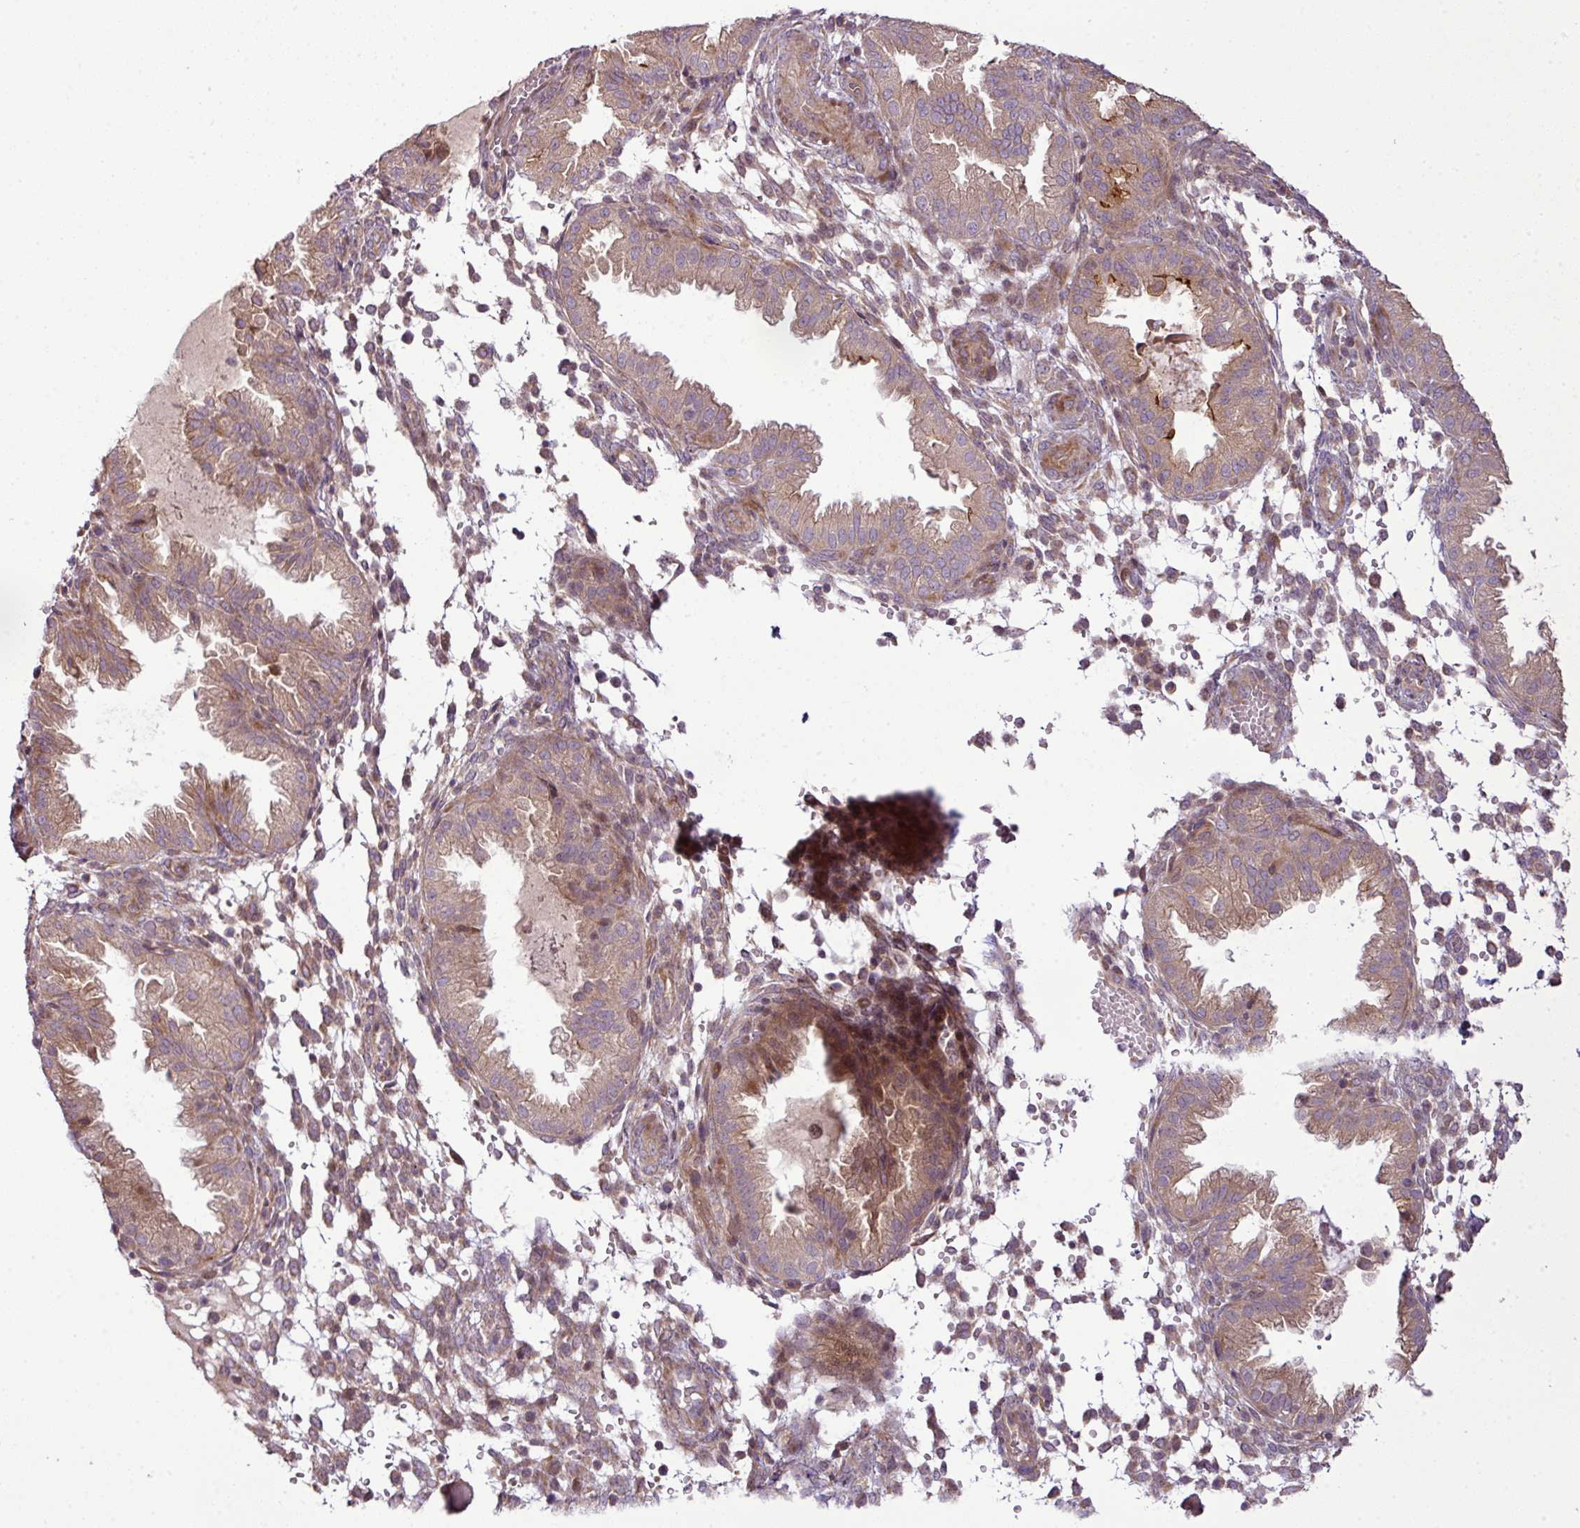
{"staining": {"intensity": "weak", "quantity": "25%-75%", "location": "cytoplasmic/membranous"}, "tissue": "endometrium", "cell_type": "Cells in endometrial stroma", "image_type": "normal", "snomed": [{"axis": "morphology", "description": "Normal tissue, NOS"}, {"axis": "topography", "description": "Endometrium"}], "caption": "IHC (DAB (3,3'-diaminobenzidine)) staining of unremarkable human endometrium shows weak cytoplasmic/membranous protein positivity in approximately 25%-75% of cells in endometrial stroma. The staining was performed using DAB to visualize the protein expression in brown, while the nuclei were stained in blue with hematoxylin (Magnification: 20x).", "gene": "COX18", "patient": {"sex": "female", "age": 33}}